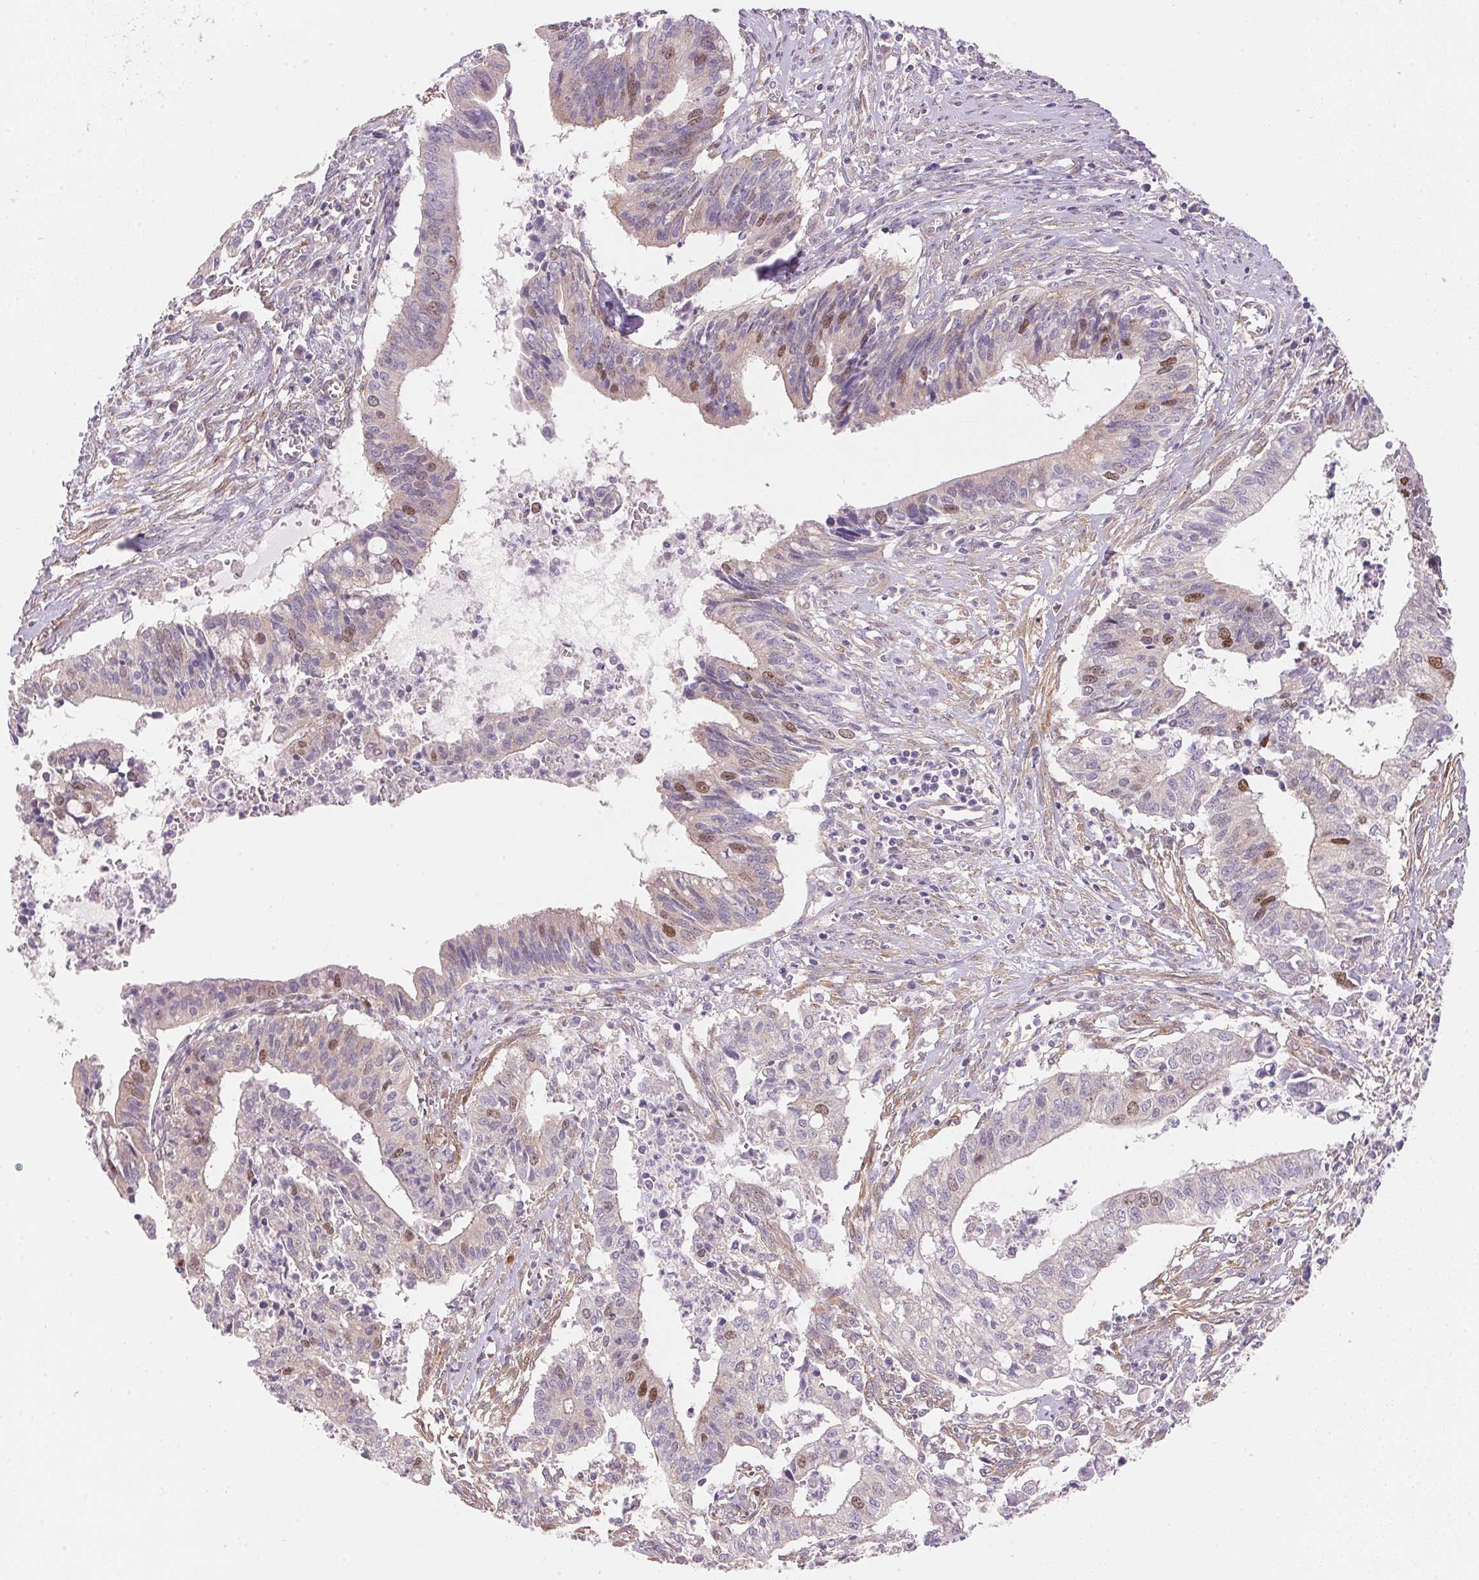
{"staining": {"intensity": "moderate", "quantity": "<25%", "location": "nuclear"}, "tissue": "cervical cancer", "cell_type": "Tumor cells", "image_type": "cancer", "snomed": [{"axis": "morphology", "description": "Adenocarcinoma, NOS"}, {"axis": "topography", "description": "Cervix"}], "caption": "Immunohistochemistry (DAB) staining of cervical cancer demonstrates moderate nuclear protein staining in about <25% of tumor cells. (brown staining indicates protein expression, while blue staining denotes nuclei).", "gene": "SMTN", "patient": {"sex": "female", "age": 44}}